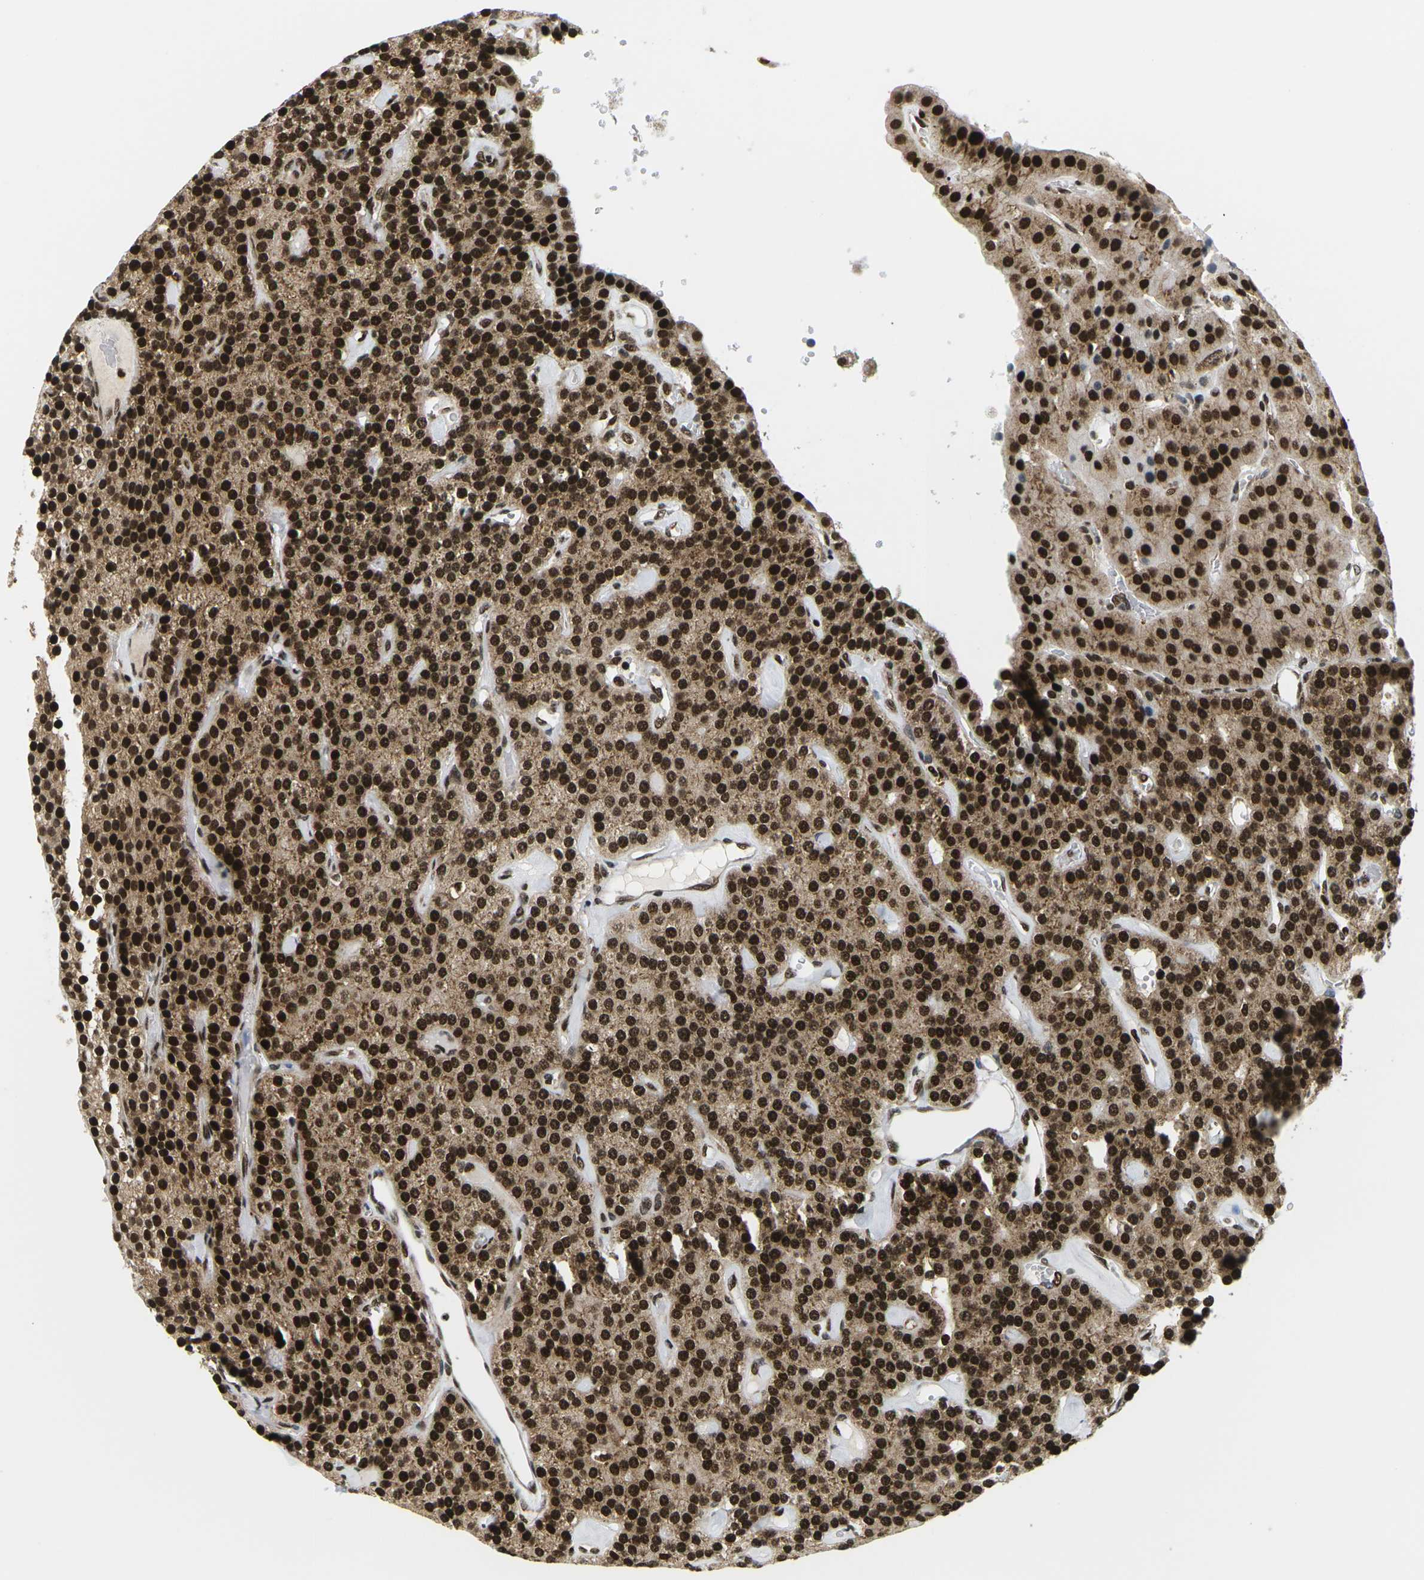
{"staining": {"intensity": "strong", "quantity": ">75%", "location": "cytoplasmic/membranous,nuclear"}, "tissue": "parathyroid gland", "cell_type": "Glandular cells", "image_type": "normal", "snomed": [{"axis": "morphology", "description": "Normal tissue, NOS"}, {"axis": "morphology", "description": "Adenoma, NOS"}, {"axis": "topography", "description": "Parathyroid gland"}], "caption": "High-power microscopy captured an IHC histopathology image of unremarkable parathyroid gland, revealing strong cytoplasmic/membranous,nuclear positivity in about >75% of glandular cells. (IHC, brightfield microscopy, high magnification).", "gene": "CELF1", "patient": {"sex": "female", "age": 86}}